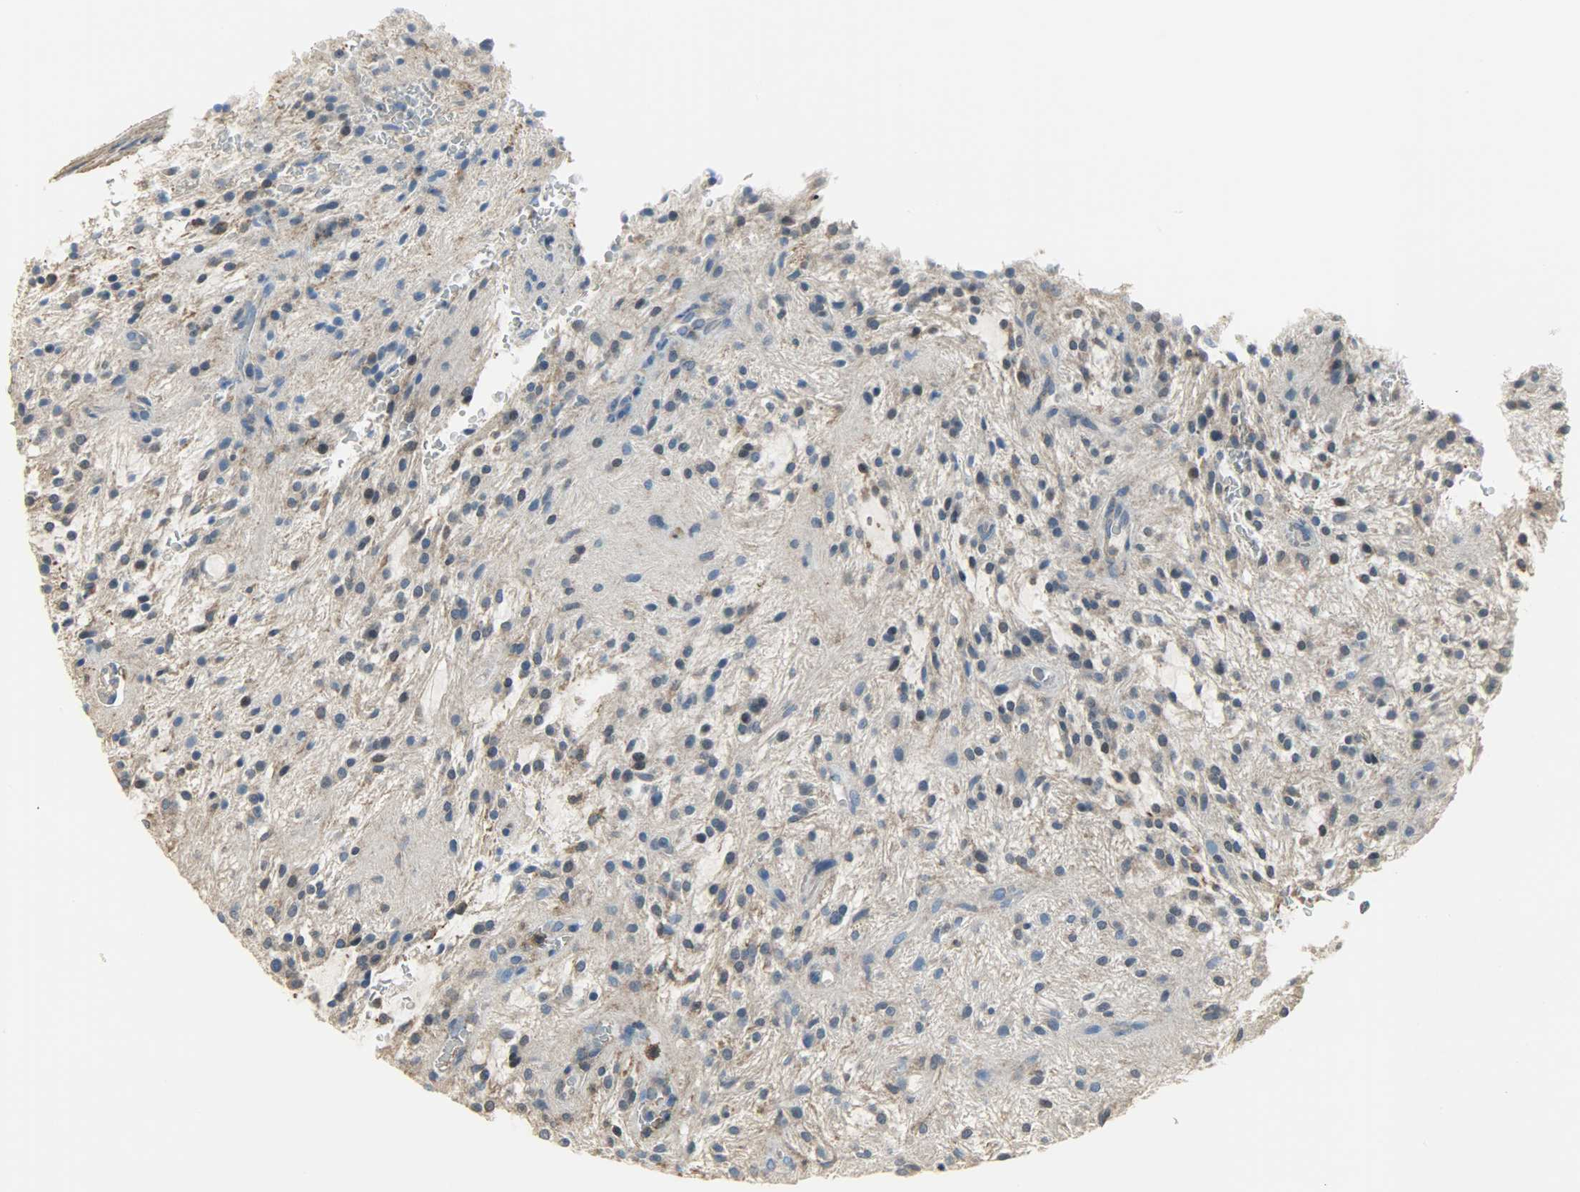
{"staining": {"intensity": "weak", "quantity": ">75%", "location": "cytoplasmic/membranous"}, "tissue": "glioma", "cell_type": "Tumor cells", "image_type": "cancer", "snomed": [{"axis": "morphology", "description": "Glioma, malignant, NOS"}, {"axis": "topography", "description": "Cerebellum"}], "caption": "Immunohistochemistry (IHC) image of neoplastic tissue: glioma (malignant) stained using immunohistochemistry (IHC) reveals low levels of weak protein expression localized specifically in the cytoplasmic/membranous of tumor cells, appearing as a cytoplasmic/membranous brown color.", "gene": "DNAJA4", "patient": {"sex": "female", "age": 10}}